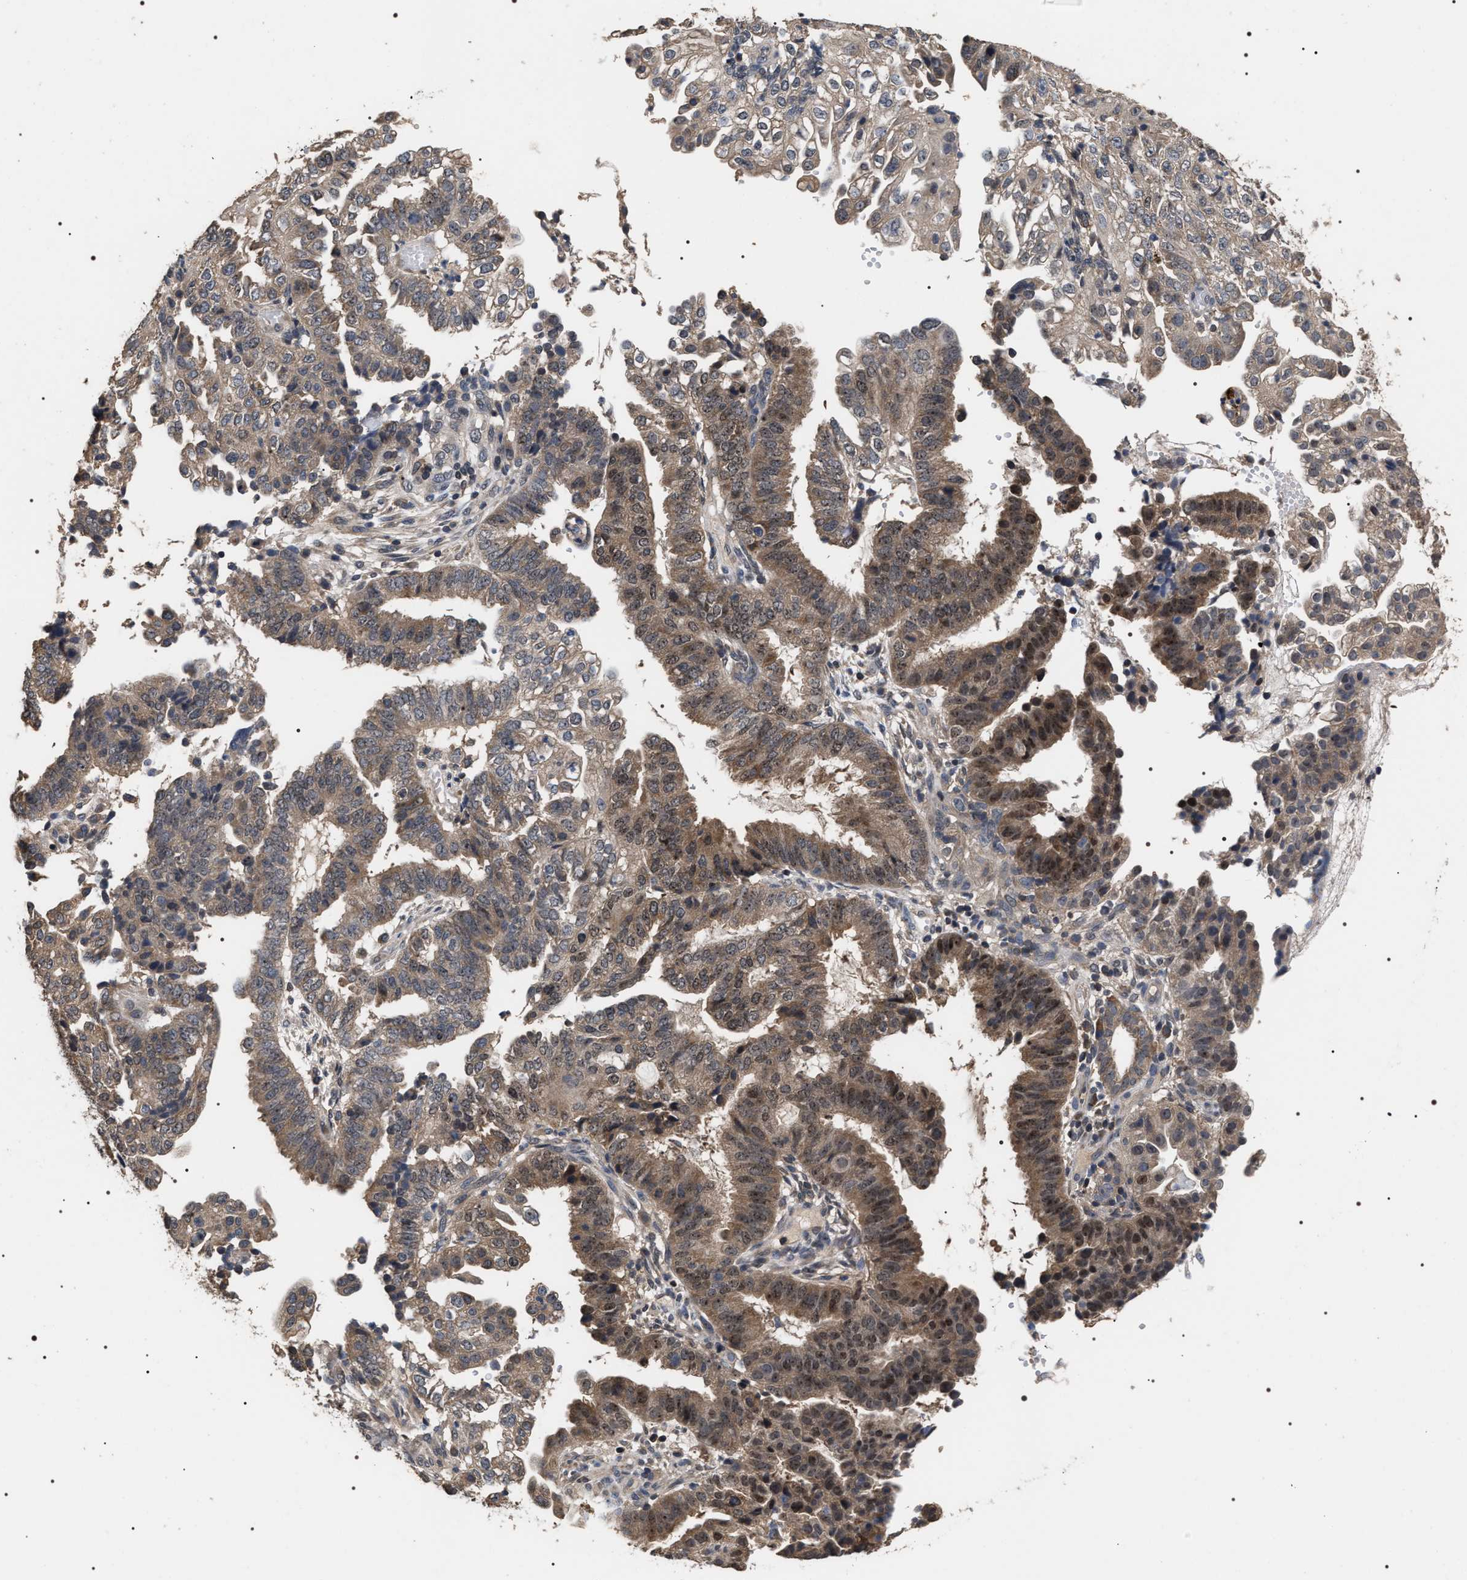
{"staining": {"intensity": "moderate", "quantity": ">75%", "location": "cytoplasmic/membranous,nuclear"}, "tissue": "endometrial cancer", "cell_type": "Tumor cells", "image_type": "cancer", "snomed": [{"axis": "morphology", "description": "Adenocarcinoma, NOS"}, {"axis": "topography", "description": "Endometrium"}], "caption": "Protein staining shows moderate cytoplasmic/membranous and nuclear staining in about >75% of tumor cells in endometrial adenocarcinoma. Immunohistochemistry (ihc) stains the protein of interest in brown and the nuclei are stained blue.", "gene": "UPF3A", "patient": {"sex": "female", "age": 51}}